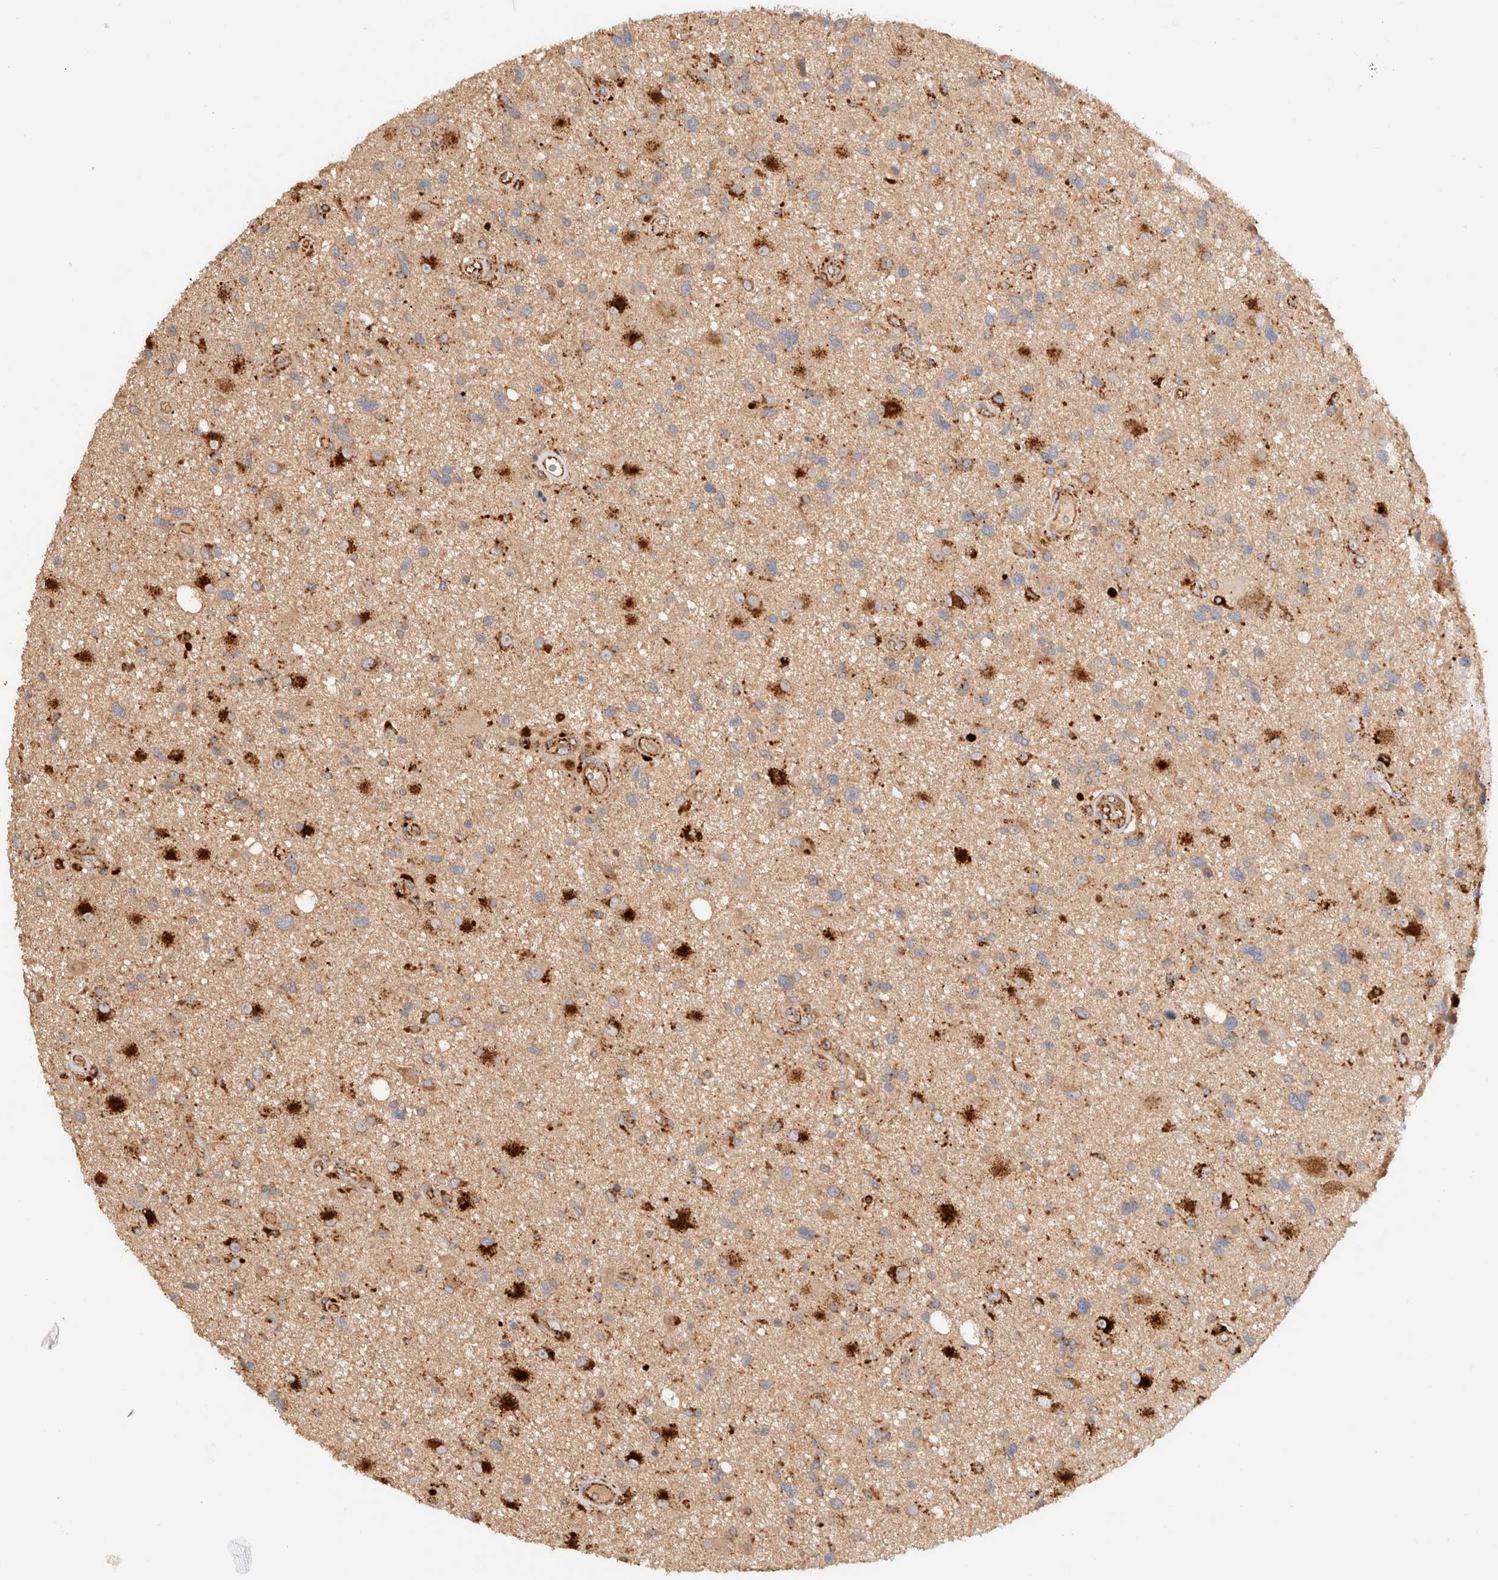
{"staining": {"intensity": "moderate", "quantity": "25%-75%", "location": "cytoplasmic/membranous"}, "tissue": "glioma", "cell_type": "Tumor cells", "image_type": "cancer", "snomed": [{"axis": "morphology", "description": "Glioma, malignant, High grade"}, {"axis": "topography", "description": "Brain"}], "caption": "The micrograph exhibits immunohistochemical staining of malignant high-grade glioma. There is moderate cytoplasmic/membranous positivity is seen in about 25%-75% of tumor cells.", "gene": "RABEPK", "patient": {"sex": "male", "age": 33}}